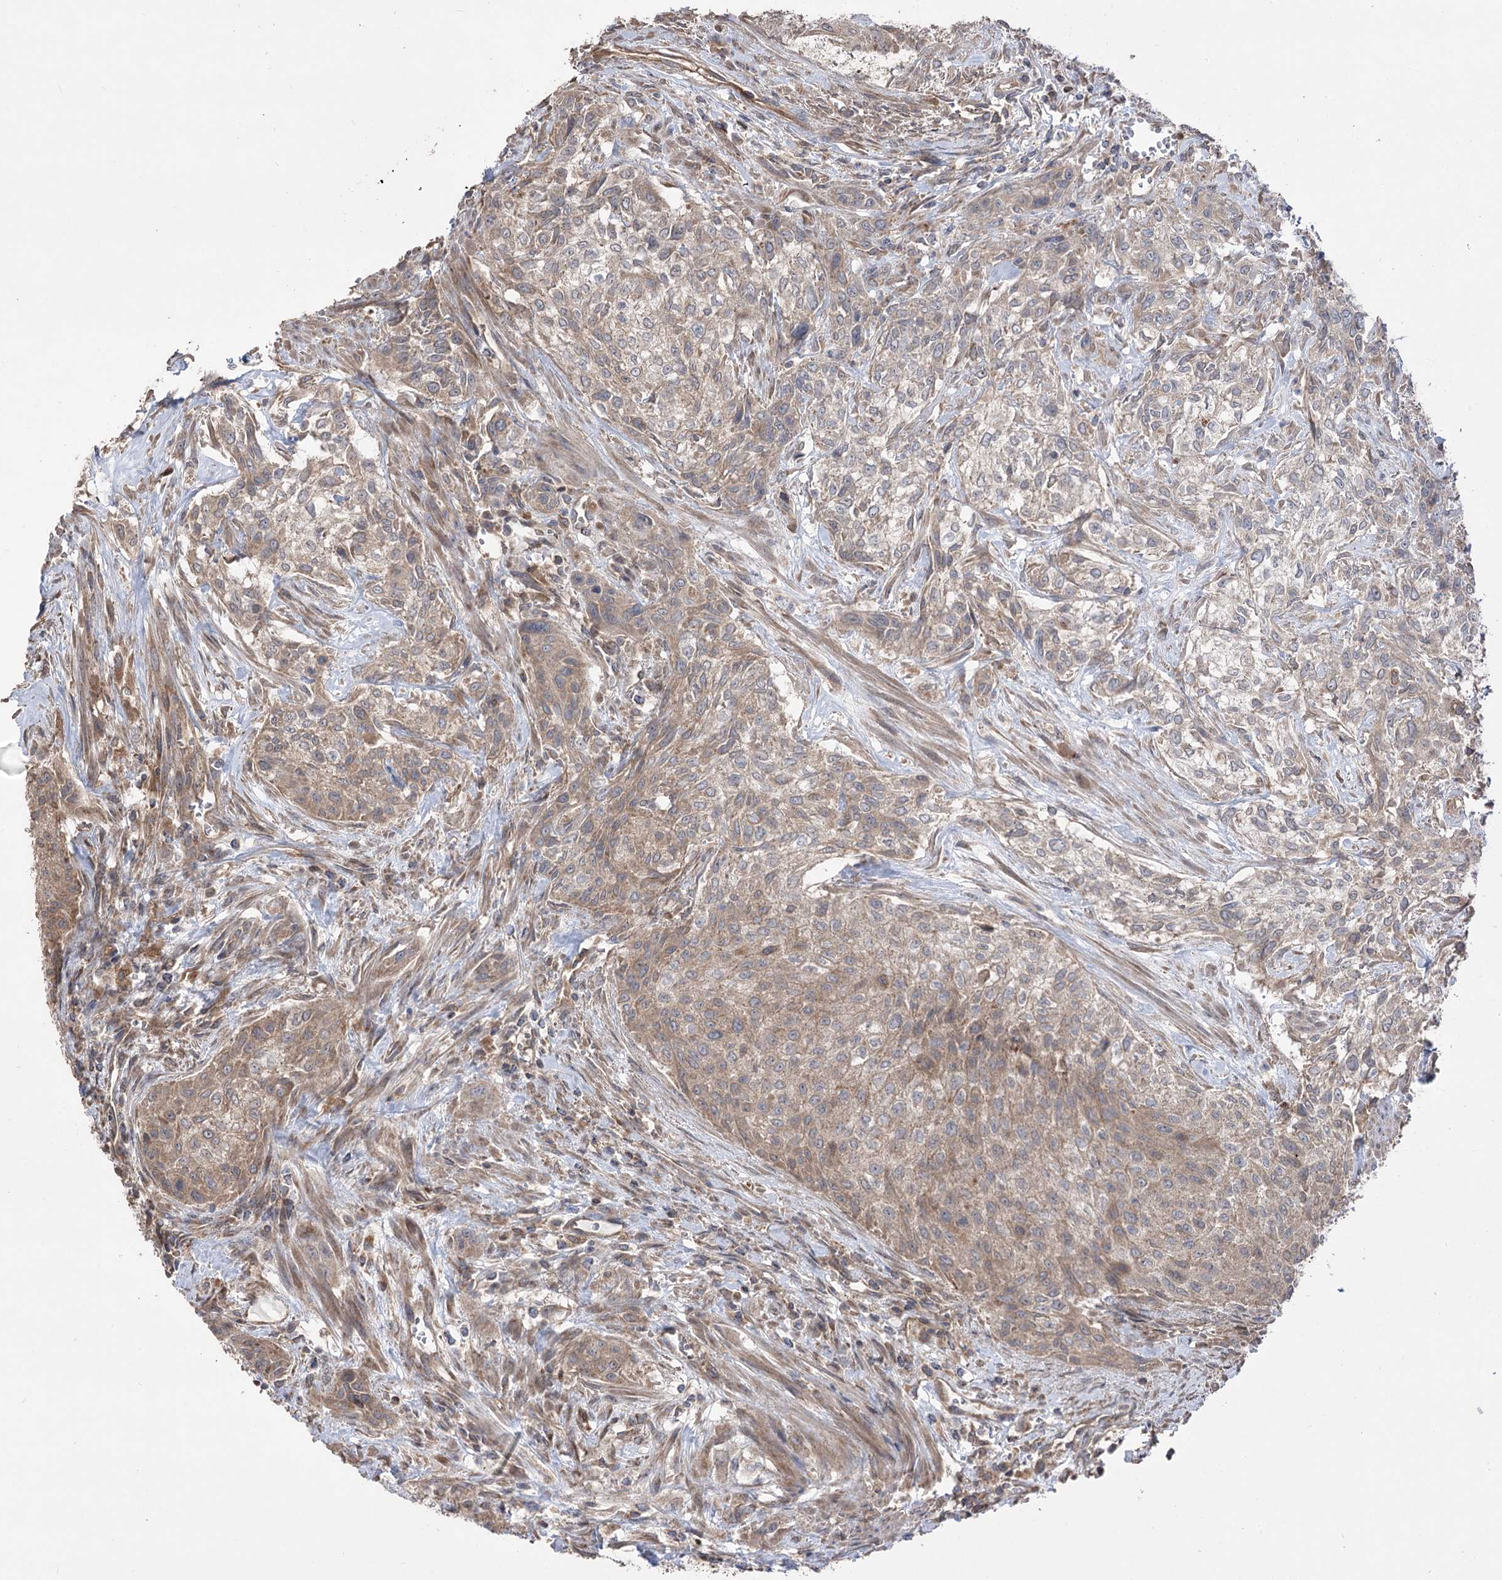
{"staining": {"intensity": "weak", "quantity": "<25%", "location": "cytoplasmic/membranous"}, "tissue": "urothelial cancer", "cell_type": "Tumor cells", "image_type": "cancer", "snomed": [{"axis": "morphology", "description": "Normal tissue, NOS"}, {"axis": "morphology", "description": "Urothelial carcinoma, NOS"}, {"axis": "topography", "description": "Urinary bladder"}, {"axis": "topography", "description": "Peripheral nerve tissue"}], "caption": "Immunohistochemical staining of human urothelial cancer exhibits no significant expression in tumor cells. The staining was performed using DAB to visualize the protein expression in brown, while the nuclei were stained in blue with hematoxylin (Magnification: 20x).", "gene": "XYLB", "patient": {"sex": "male", "age": 35}}